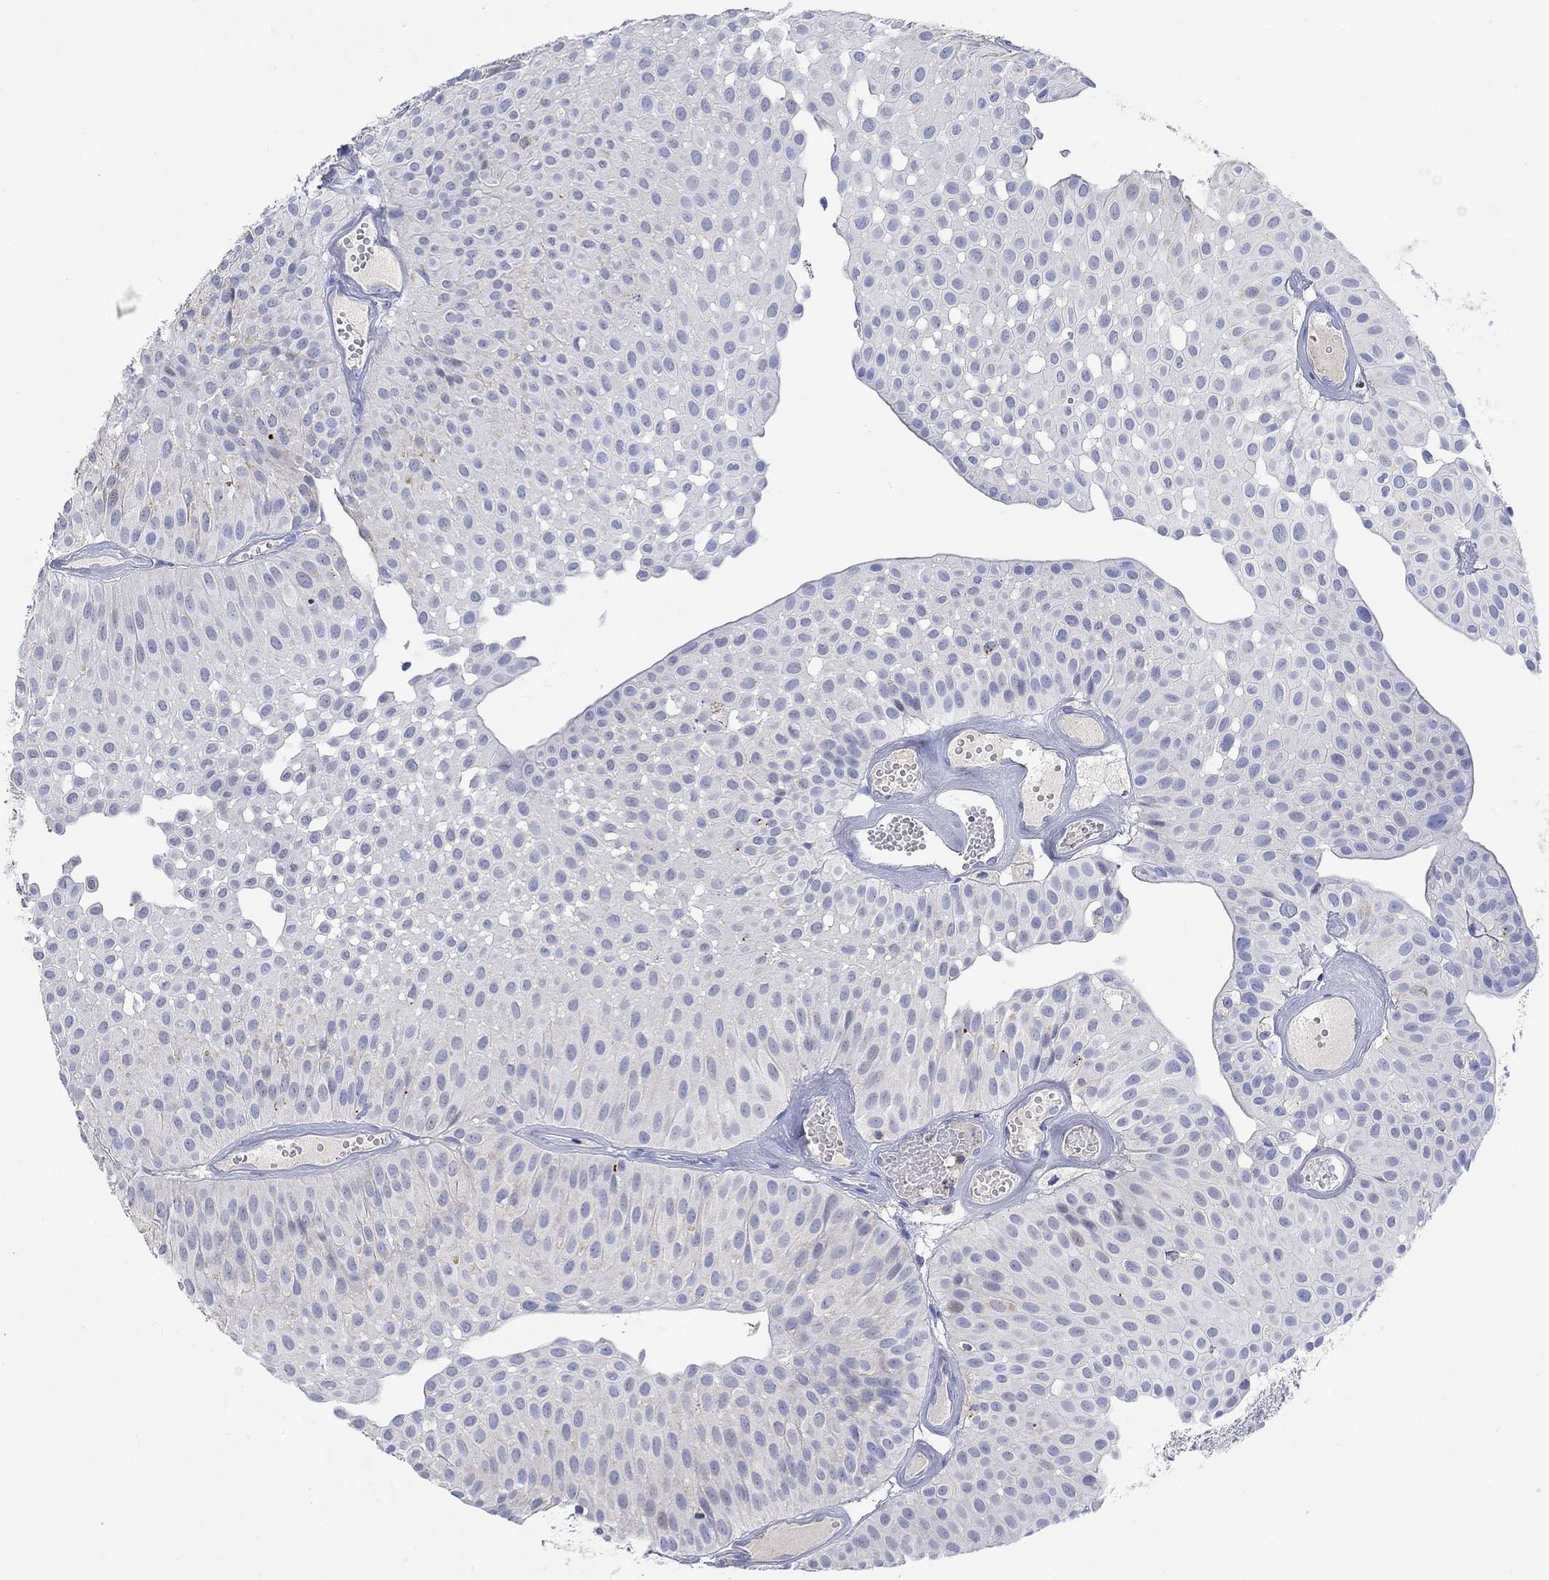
{"staining": {"intensity": "negative", "quantity": "none", "location": "none"}, "tissue": "urothelial cancer", "cell_type": "Tumor cells", "image_type": "cancer", "snomed": [{"axis": "morphology", "description": "Urothelial carcinoma, Low grade"}, {"axis": "topography", "description": "Urinary bladder"}], "caption": "High magnification brightfield microscopy of urothelial cancer stained with DAB (brown) and counterstained with hematoxylin (blue): tumor cells show no significant expression.", "gene": "GCM1", "patient": {"sex": "male", "age": 64}}